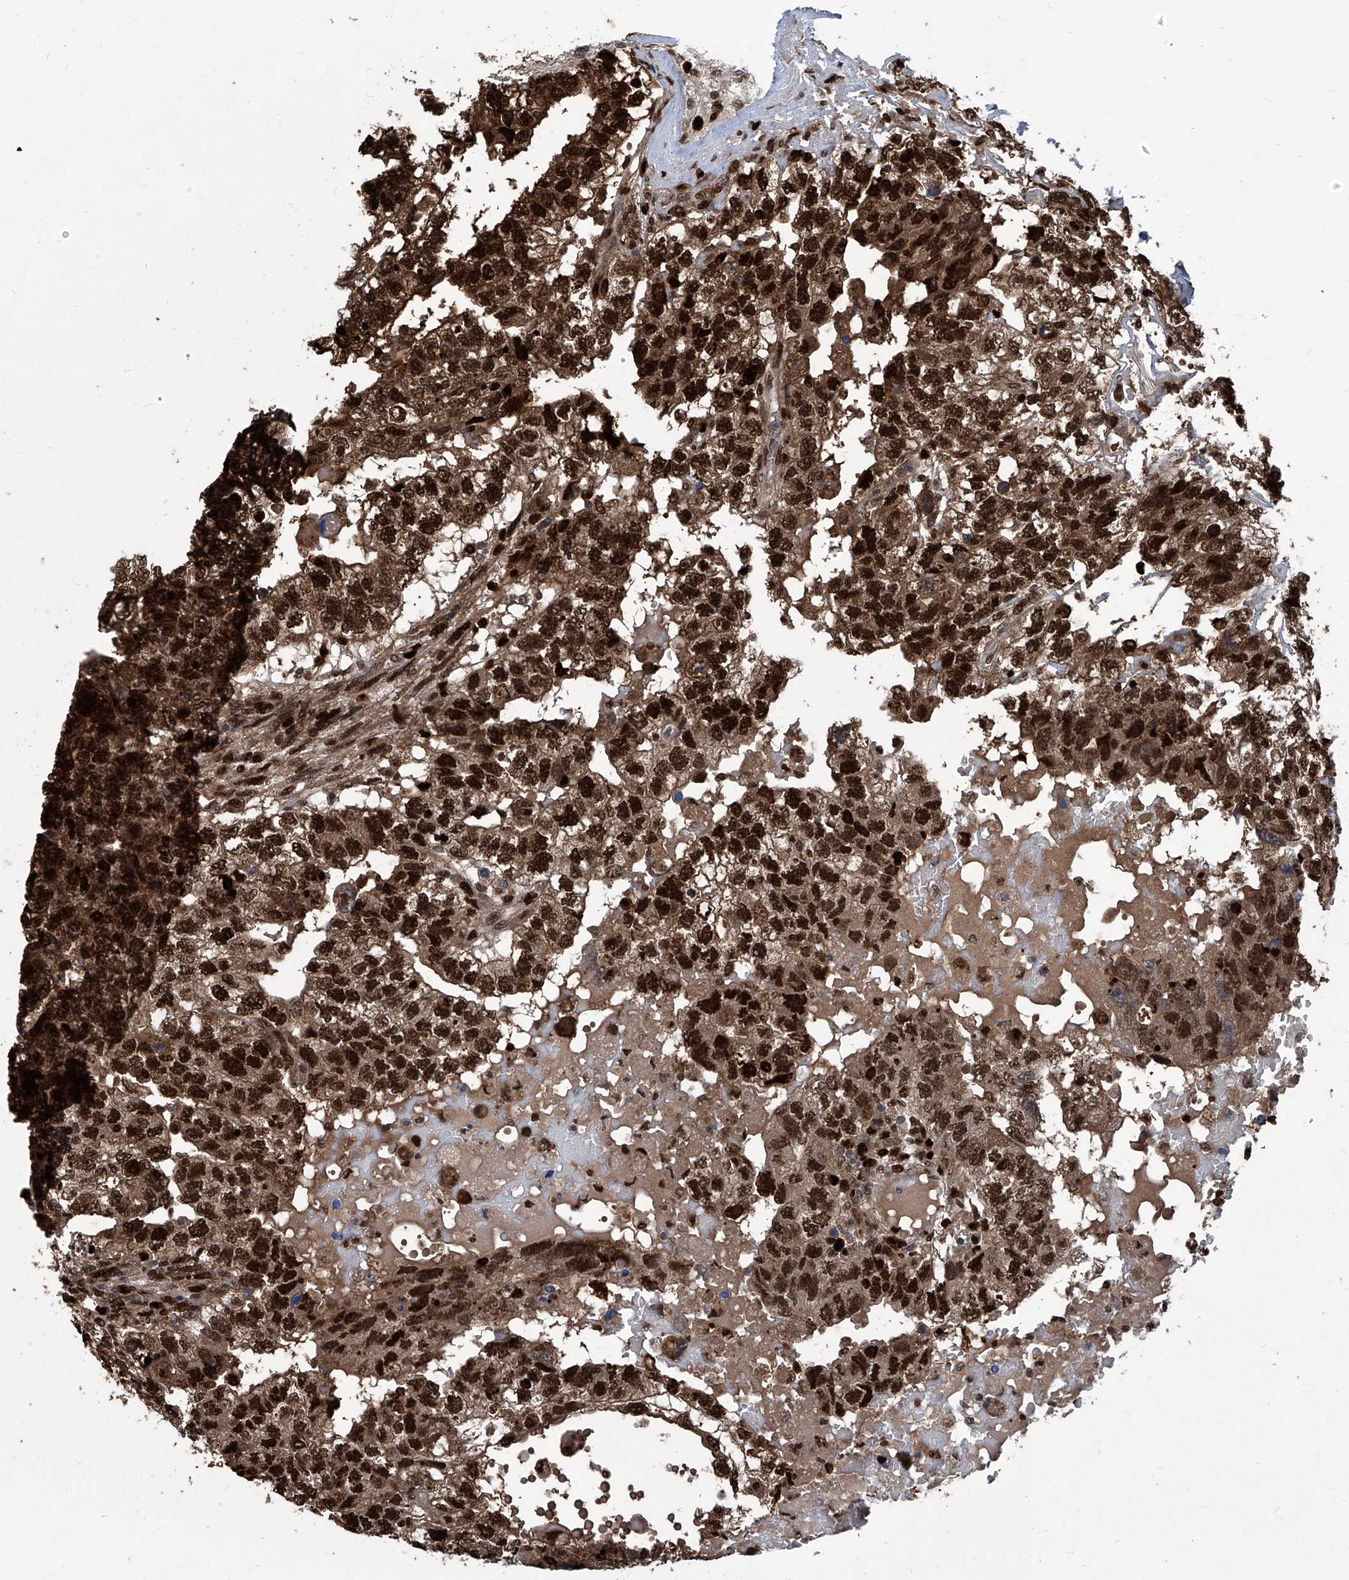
{"staining": {"intensity": "strong", "quantity": ">75%", "location": "nuclear"}, "tissue": "testis cancer", "cell_type": "Tumor cells", "image_type": "cancer", "snomed": [{"axis": "morphology", "description": "Carcinoma, Embryonal, NOS"}, {"axis": "topography", "description": "Testis"}], "caption": "Immunohistochemical staining of human embryonal carcinoma (testis) demonstrates high levels of strong nuclear protein positivity in about >75% of tumor cells.", "gene": "PCNA", "patient": {"sex": "male", "age": 36}}